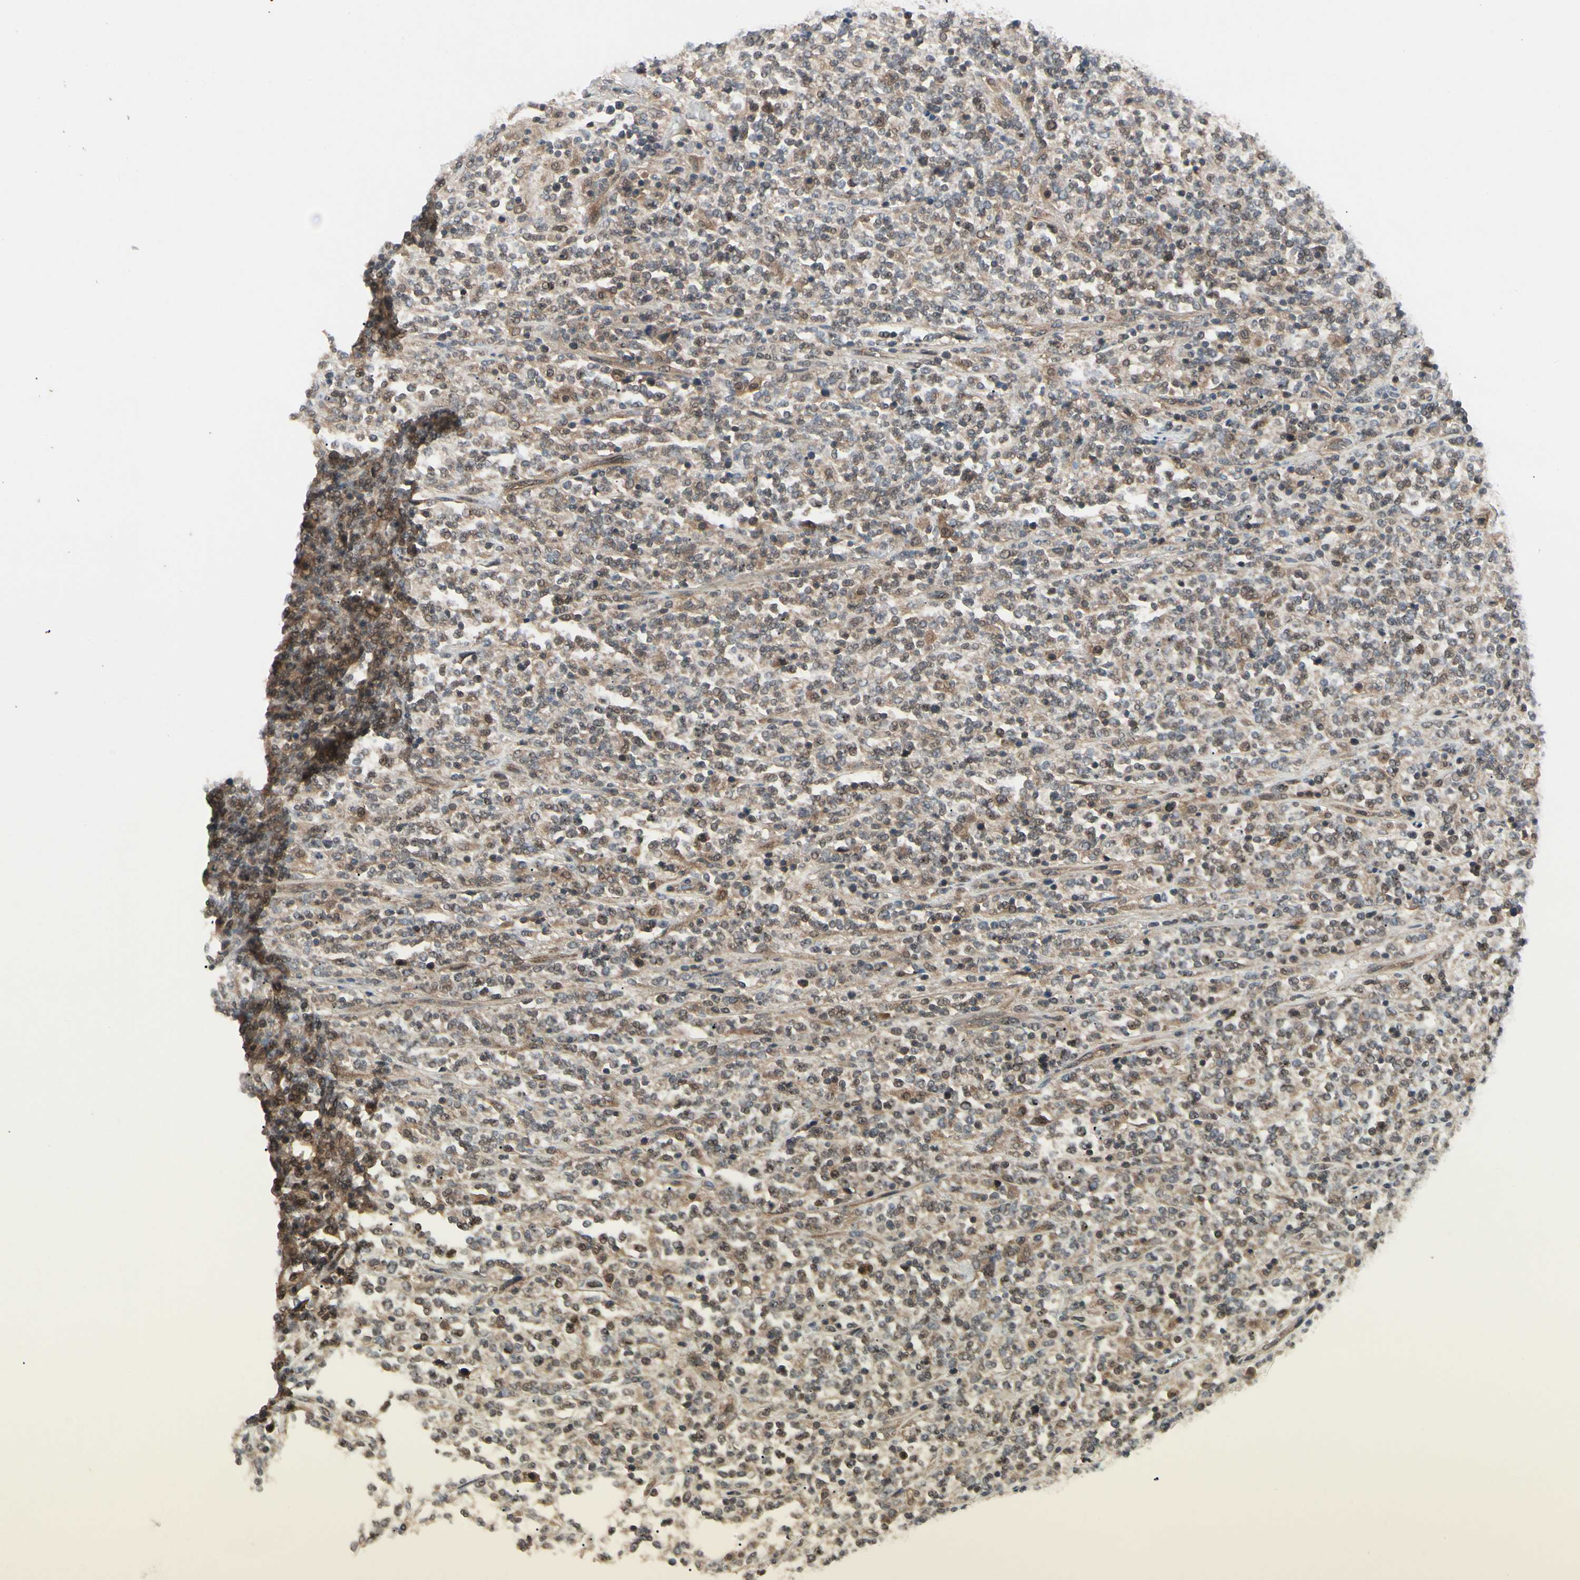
{"staining": {"intensity": "moderate", "quantity": ">75%", "location": "cytoplasmic/membranous,nuclear"}, "tissue": "lymphoma", "cell_type": "Tumor cells", "image_type": "cancer", "snomed": [{"axis": "morphology", "description": "Malignant lymphoma, non-Hodgkin's type, High grade"}, {"axis": "topography", "description": "Soft tissue"}], "caption": "Tumor cells show moderate cytoplasmic/membranous and nuclear staining in approximately >75% of cells in high-grade malignant lymphoma, non-Hodgkin's type.", "gene": "RNF14", "patient": {"sex": "male", "age": 18}}